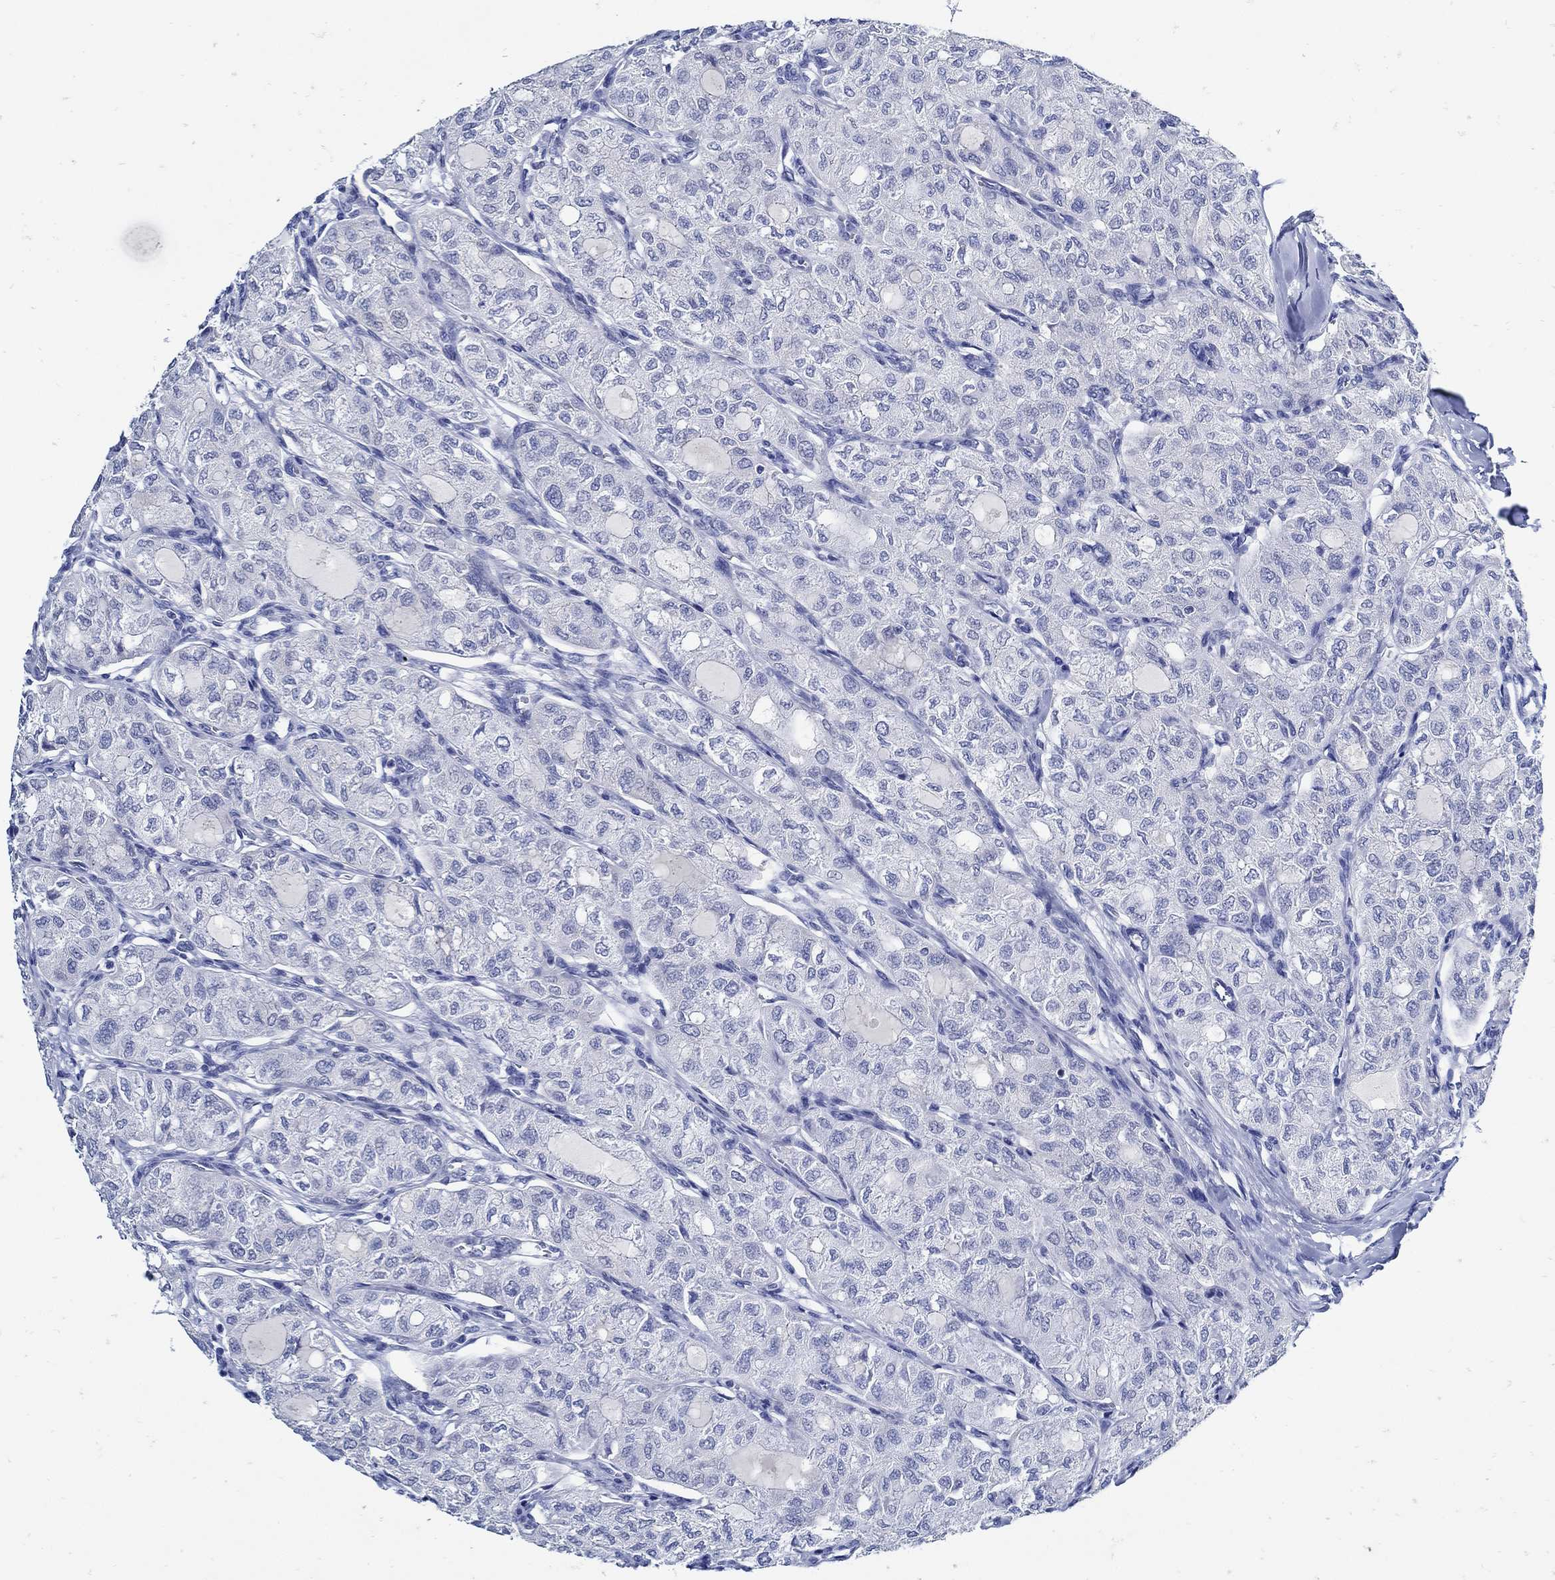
{"staining": {"intensity": "negative", "quantity": "none", "location": "none"}, "tissue": "thyroid cancer", "cell_type": "Tumor cells", "image_type": "cancer", "snomed": [{"axis": "morphology", "description": "Follicular adenoma carcinoma, NOS"}, {"axis": "topography", "description": "Thyroid gland"}], "caption": "The histopathology image reveals no significant expression in tumor cells of thyroid cancer. (DAB immunohistochemistry (IHC), high magnification).", "gene": "NOS1", "patient": {"sex": "male", "age": 75}}